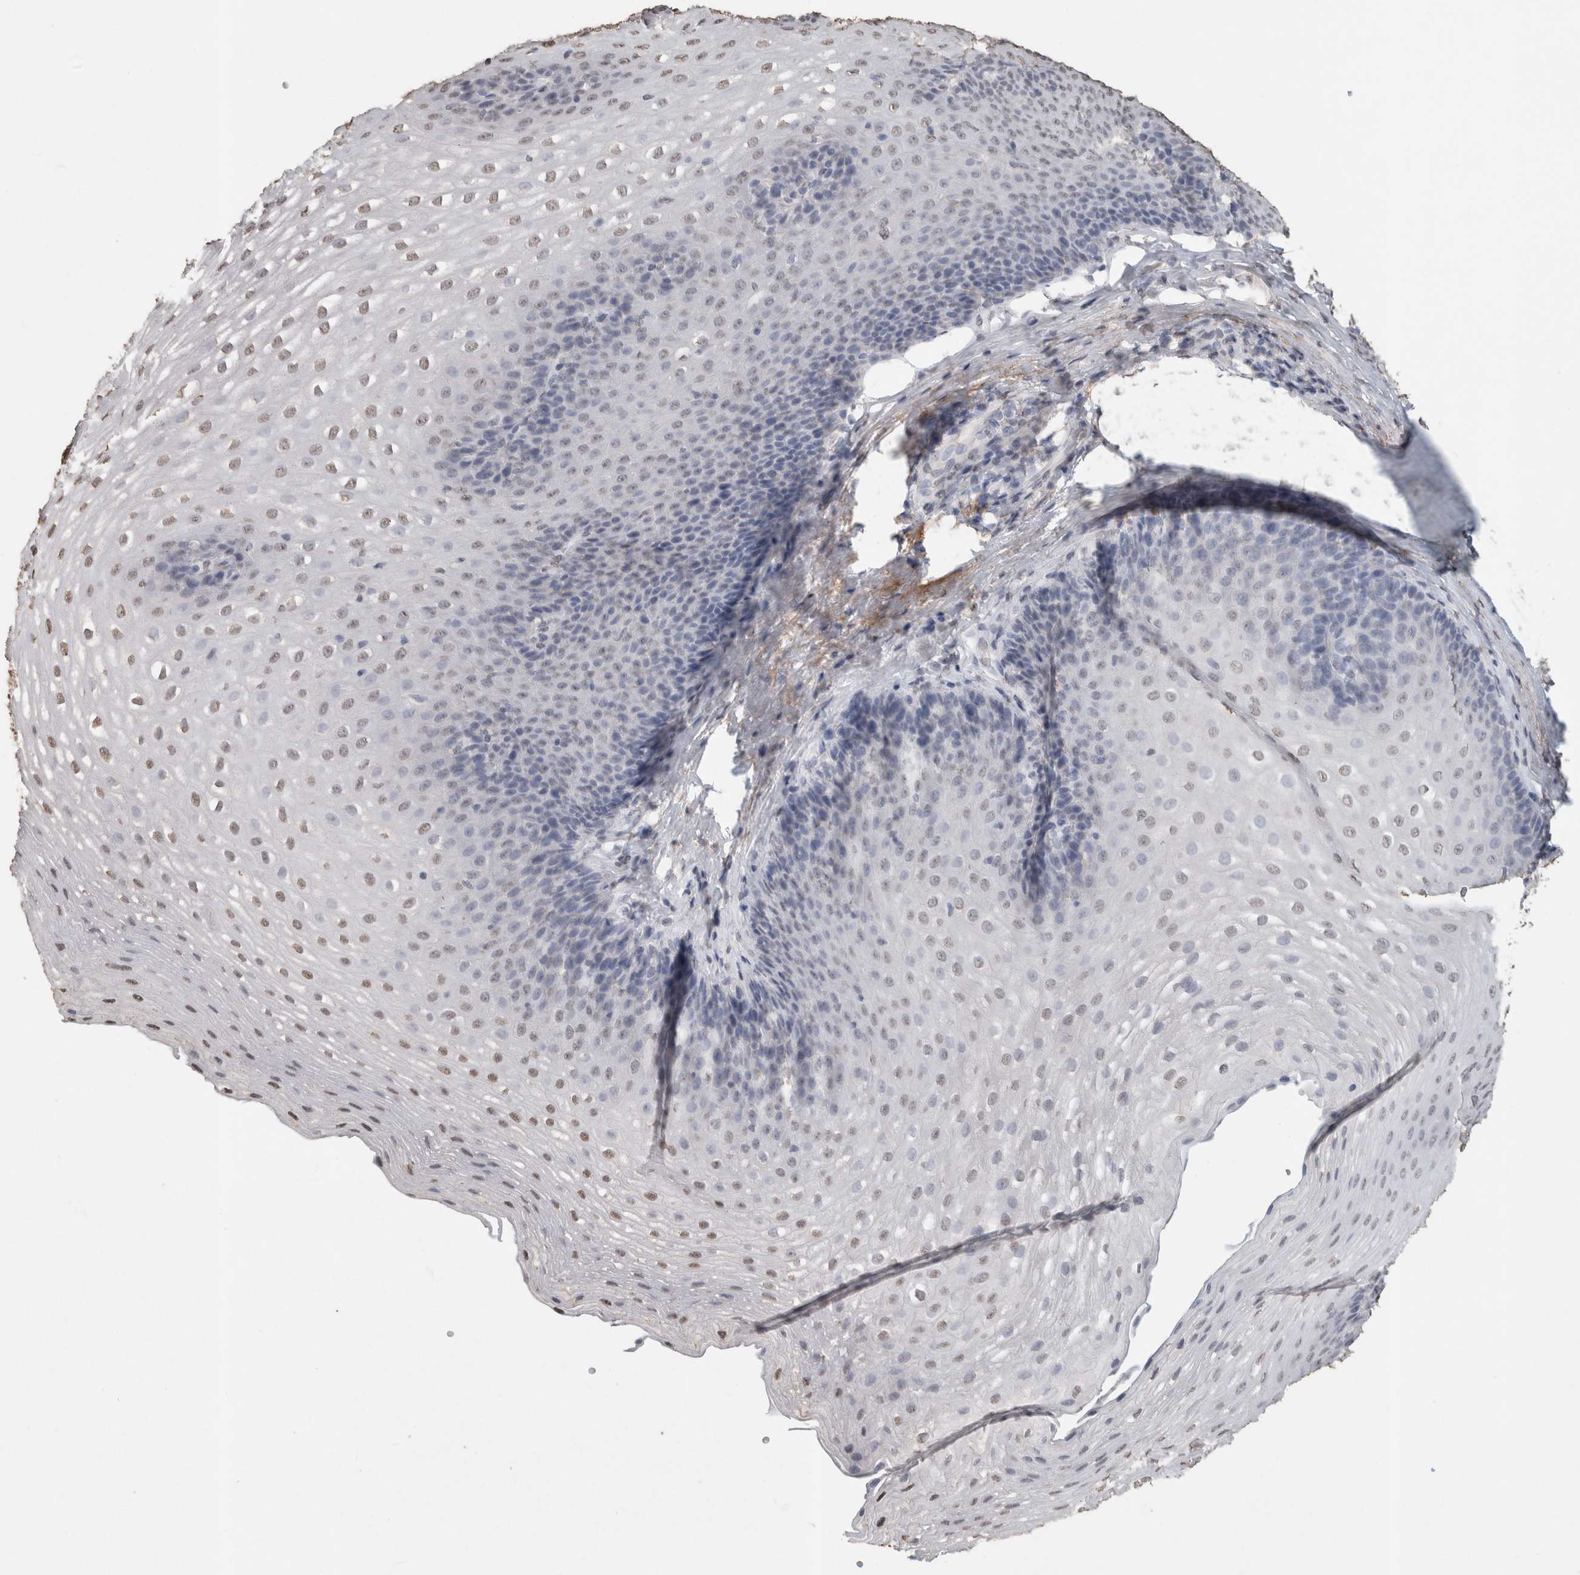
{"staining": {"intensity": "weak", "quantity": "<25%", "location": "nuclear"}, "tissue": "esophagus", "cell_type": "Squamous epithelial cells", "image_type": "normal", "snomed": [{"axis": "morphology", "description": "Normal tissue, NOS"}, {"axis": "topography", "description": "Esophagus"}], "caption": "Immunohistochemistry photomicrograph of normal esophagus stained for a protein (brown), which demonstrates no positivity in squamous epithelial cells. (Immunohistochemistry (ihc), brightfield microscopy, high magnification).", "gene": "LTBP1", "patient": {"sex": "female", "age": 66}}